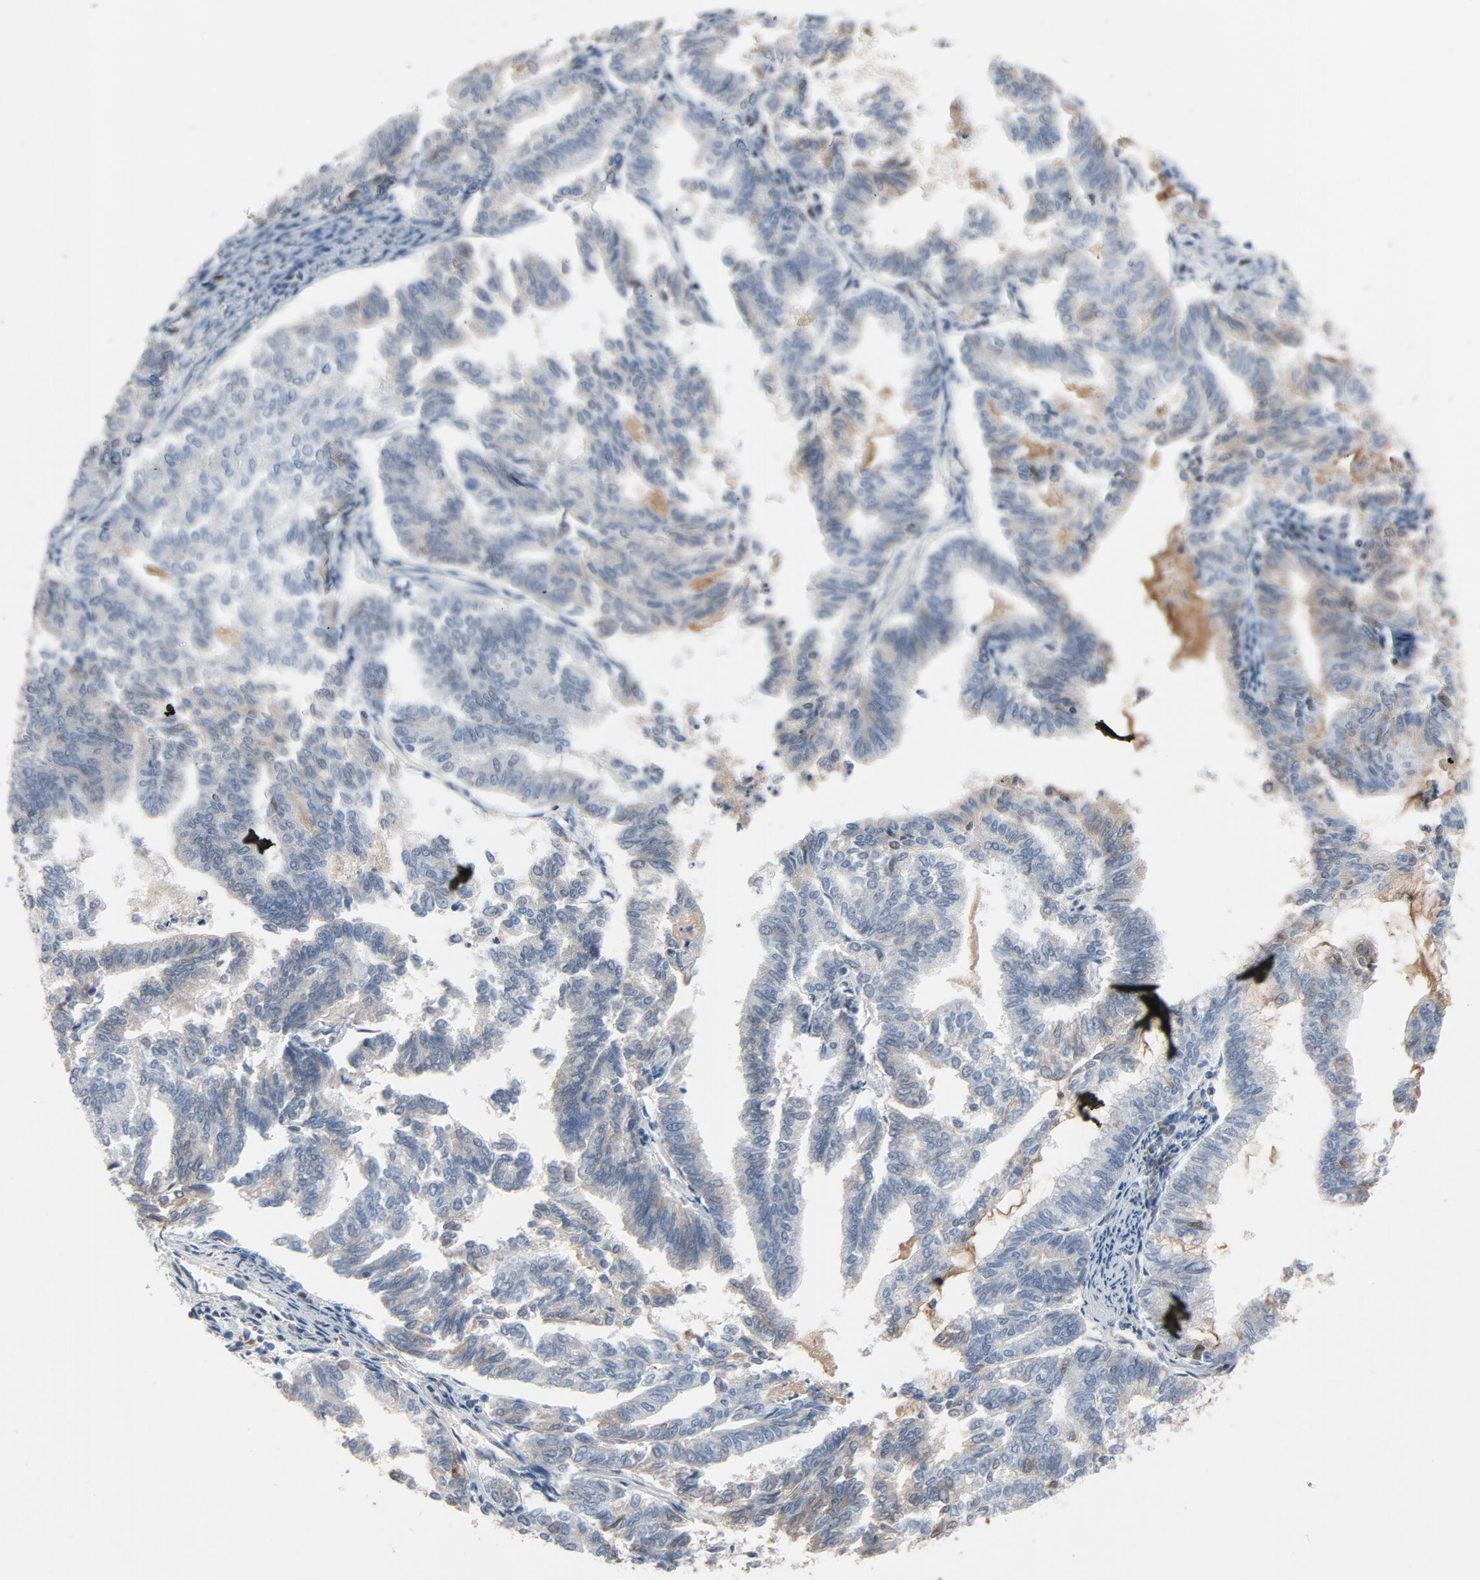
{"staining": {"intensity": "negative", "quantity": "none", "location": "none"}, "tissue": "endometrial cancer", "cell_type": "Tumor cells", "image_type": "cancer", "snomed": [{"axis": "morphology", "description": "Adenocarcinoma, NOS"}, {"axis": "topography", "description": "Endometrium"}], "caption": "Histopathology image shows no significant protein staining in tumor cells of endometrial cancer (adenocarcinoma). (DAB (3,3'-diaminobenzidine) IHC visualized using brightfield microscopy, high magnification).", "gene": "FOXP1", "patient": {"sex": "female", "age": 79}}